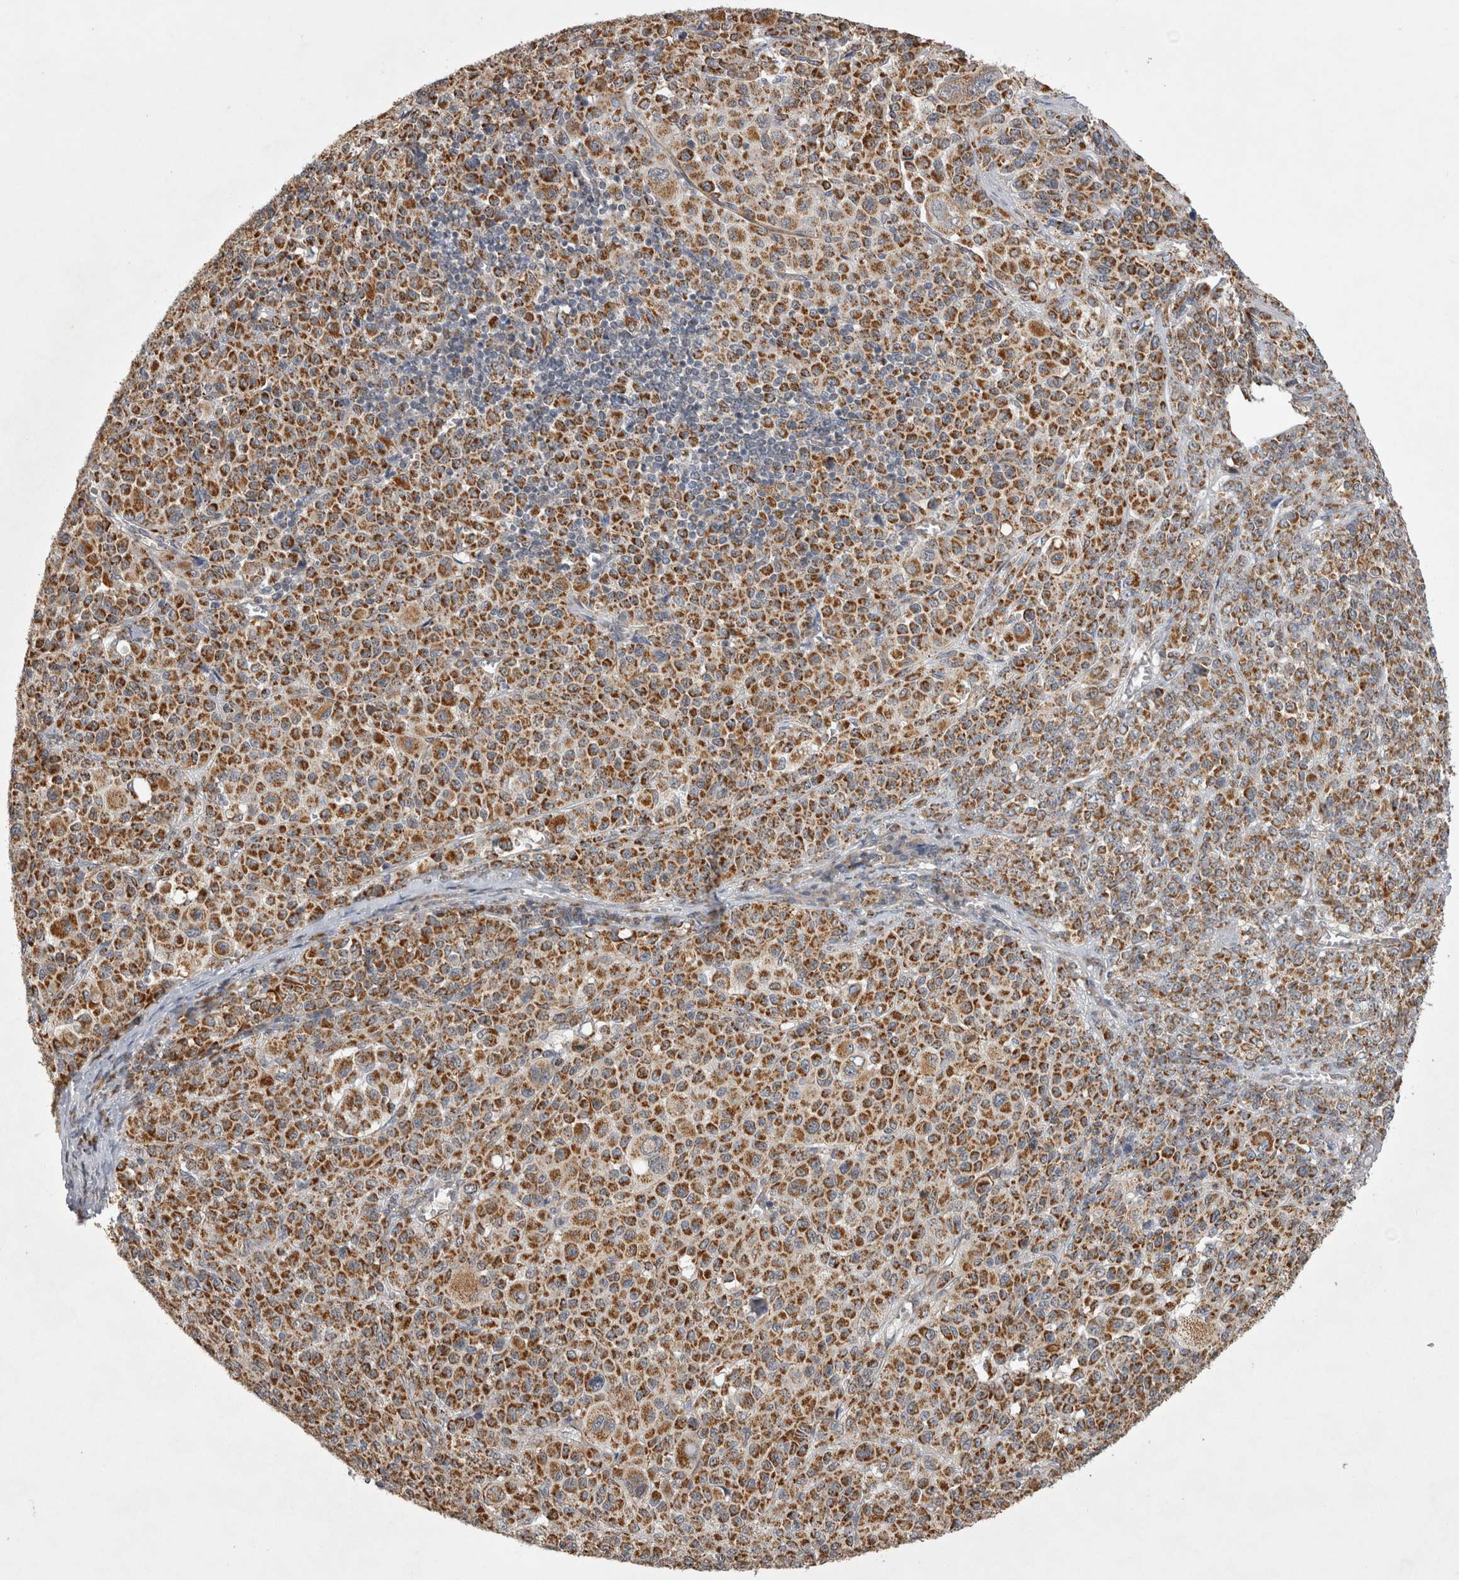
{"staining": {"intensity": "strong", "quantity": ">75%", "location": "cytoplasmic/membranous"}, "tissue": "melanoma", "cell_type": "Tumor cells", "image_type": "cancer", "snomed": [{"axis": "morphology", "description": "Malignant melanoma, Metastatic site"}, {"axis": "topography", "description": "Skin"}], "caption": "This histopathology image exhibits immunohistochemistry staining of human malignant melanoma (metastatic site), with high strong cytoplasmic/membranous staining in approximately >75% of tumor cells.", "gene": "TSPOAP1", "patient": {"sex": "female", "age": 74}}